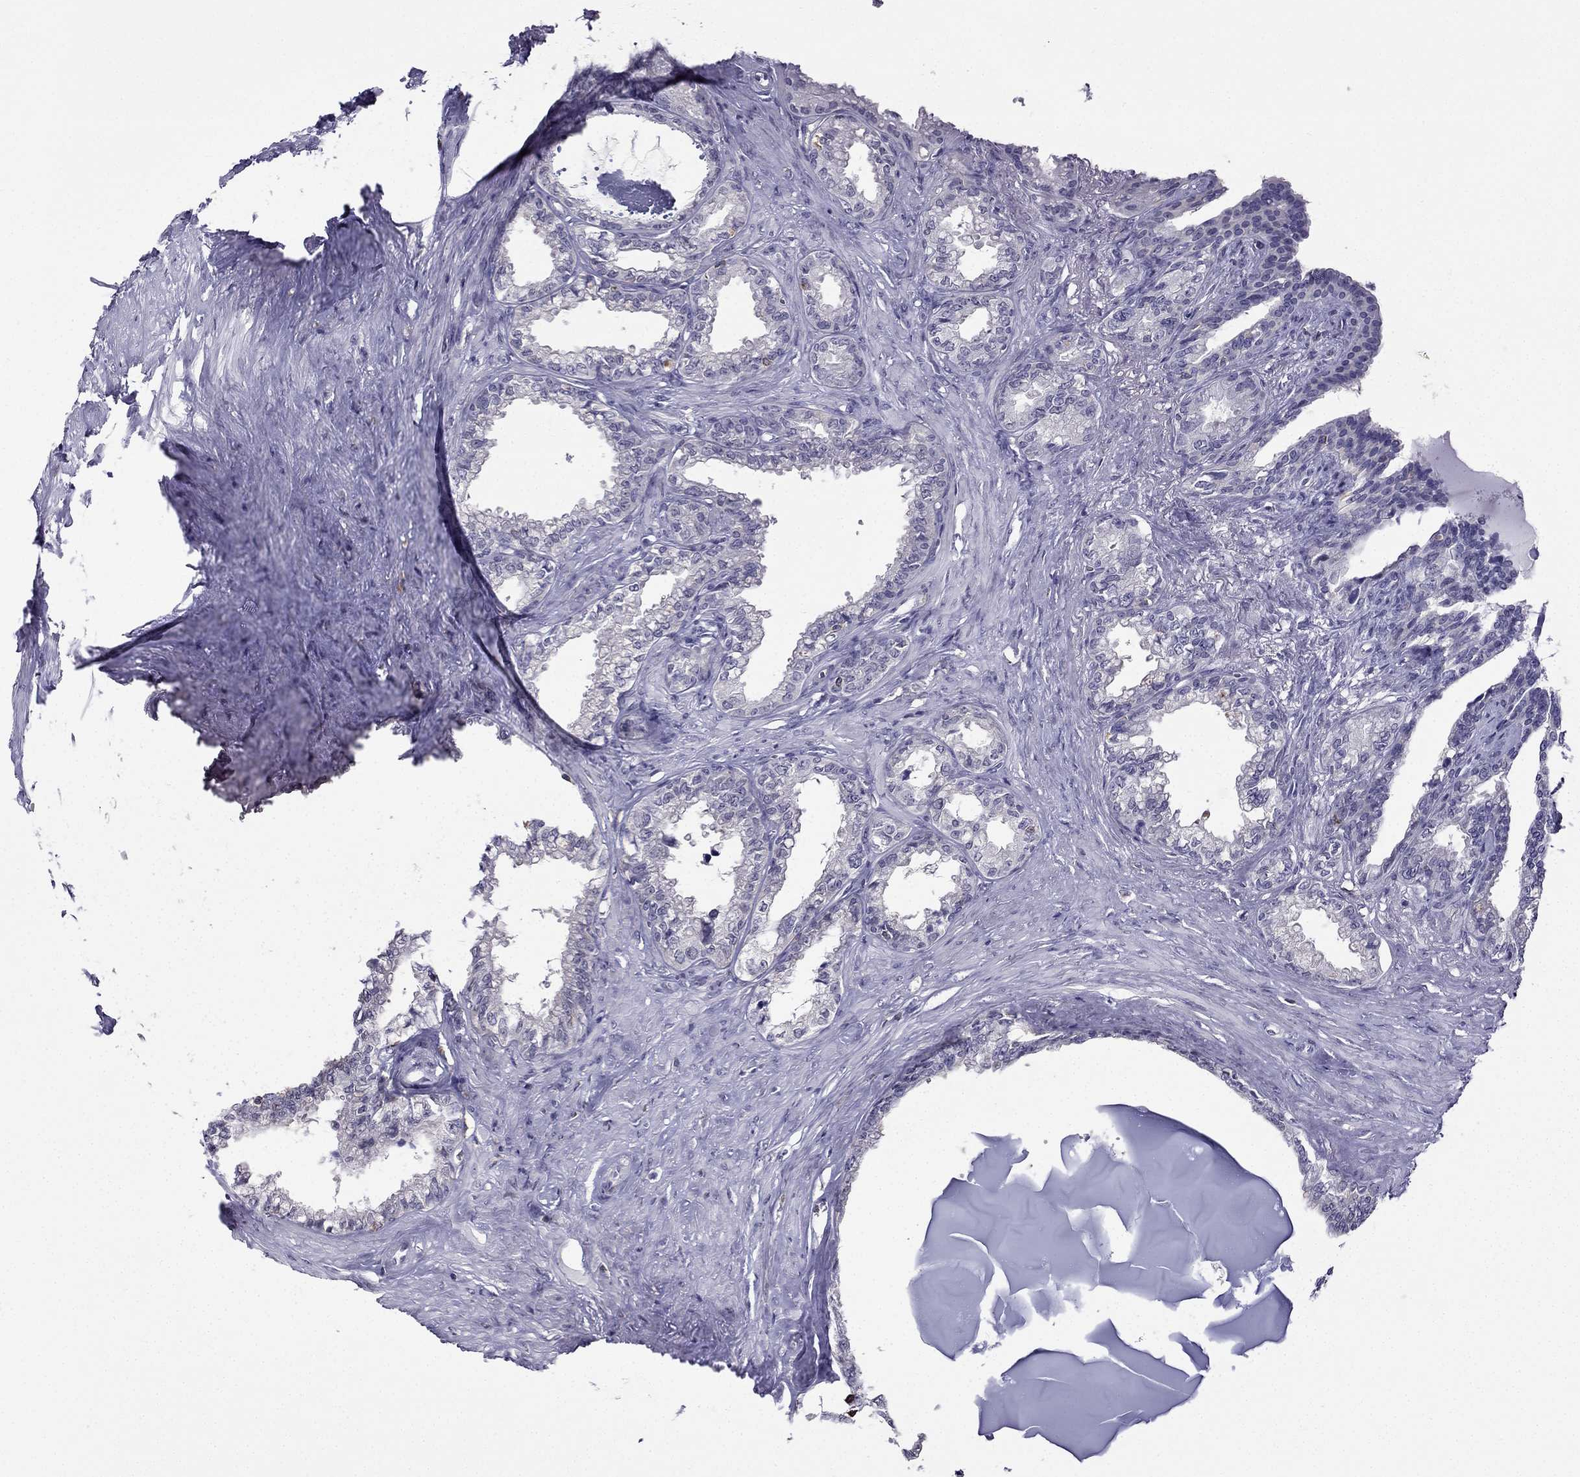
{"staining": {"intensity": "negative", "quantity": "none", "location": "none"}, "tissue": "seminal vesicle", "cell_type": "Glandular cells", "image_type": "normal", "snomed": [{"axis": "morphology", "description": "Normal tissue, NOS"}, {"axis": "morphology", "description": "Urothelial carcinoma, NOS"}, {"axis": "topography", "description": "Urinary bladder"}, {"axis": "topography", "description": "Seminal veicle"}], "caption": "The micrograph exhibits no staining of glandular cells in benign seminal vesicle.", "gene": "CCK", "patient": {"sex": "male", "age": 76}}